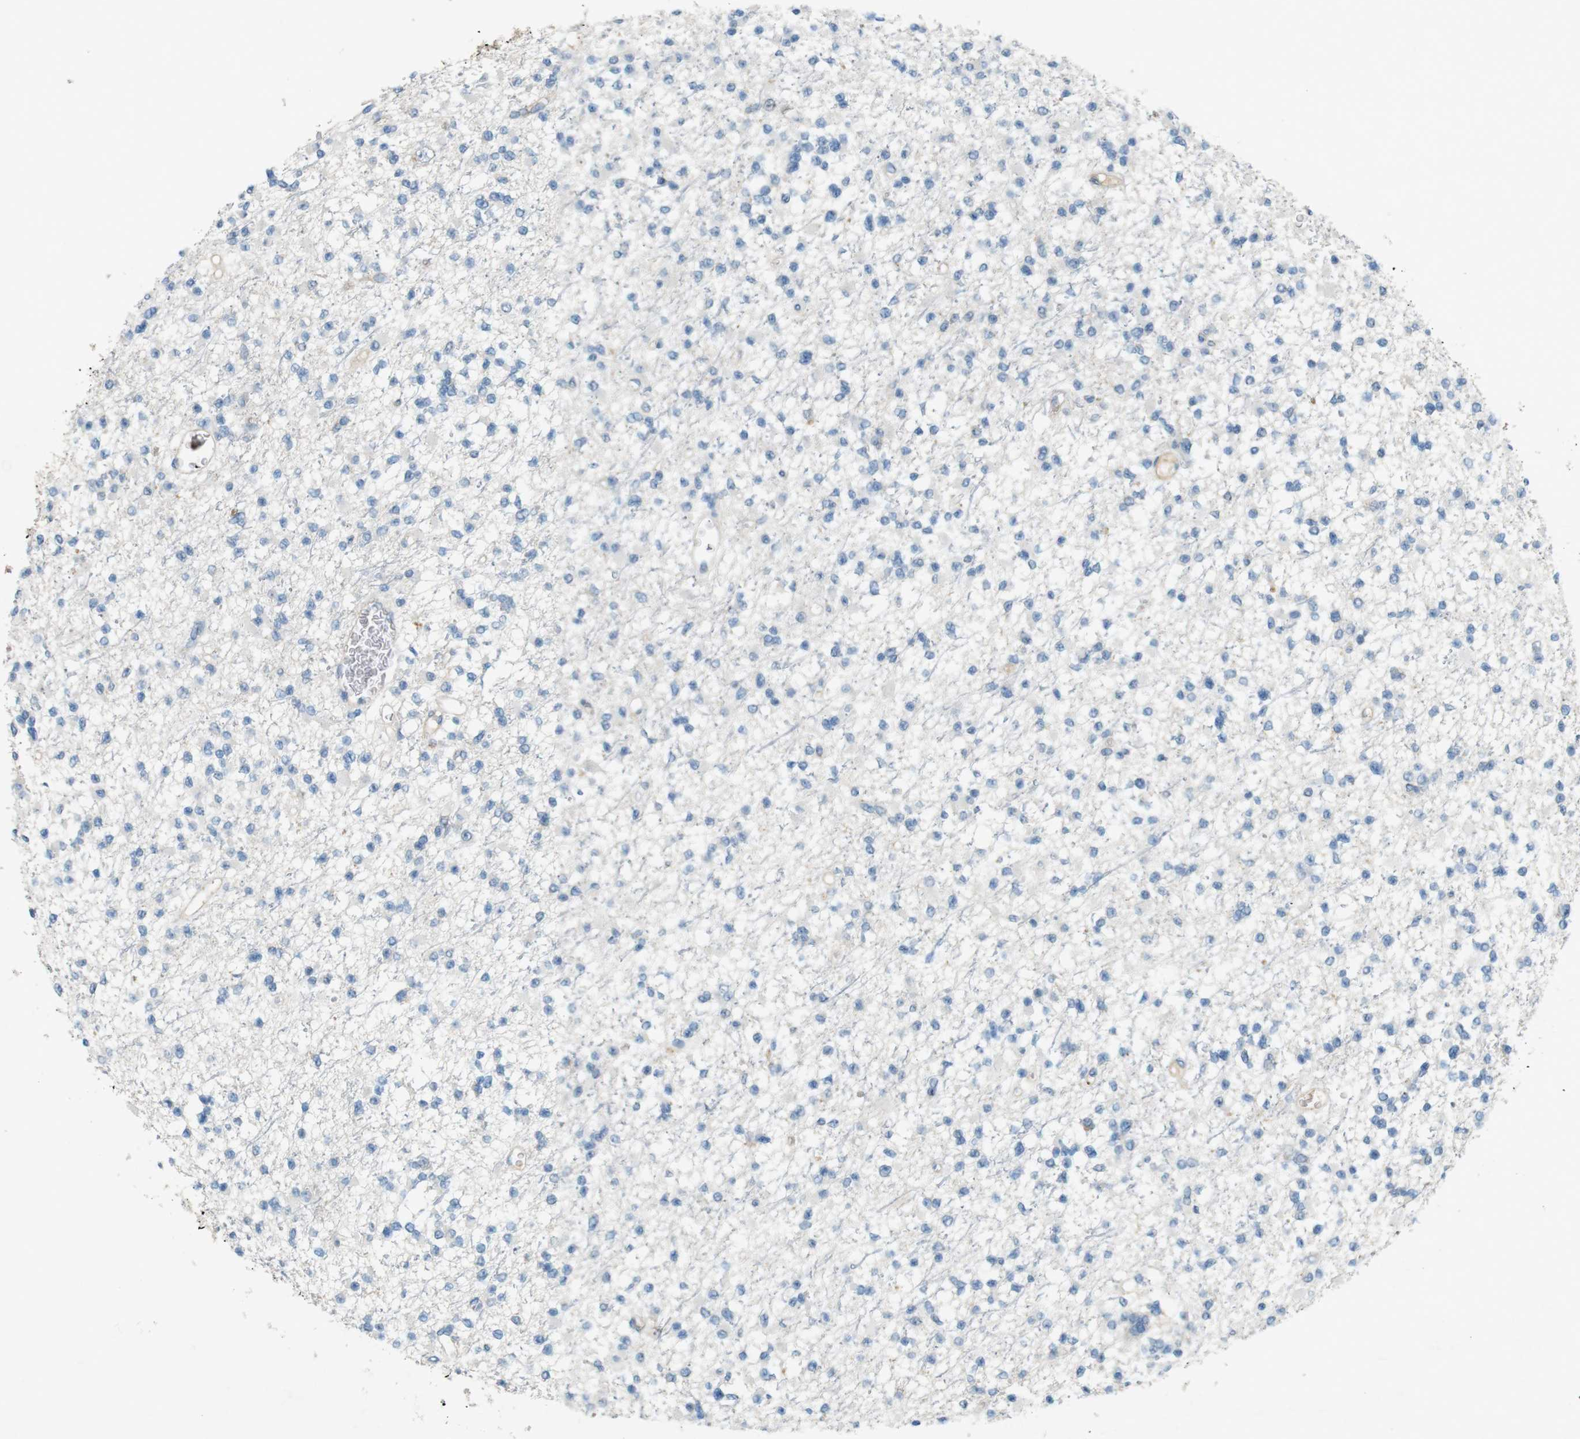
{"staining": {"intensity": "negative", "quantity": "none", "location": "none"}, "tissue": "glioma", "cell_type": "Tumor cells", "image_type": "cancer", "snomed": [{"axis": "morphology", "description": "Glioma, malignant, Low grade"}, {"axis": "topography", "description": "Brain"}], "caption": "Glioma stained for a protein using immunohistochemistry (IHC) demonstrates no positivity tumor cells.", "gene": "PVR", "patient": {"sex": "female", "age": 22}}